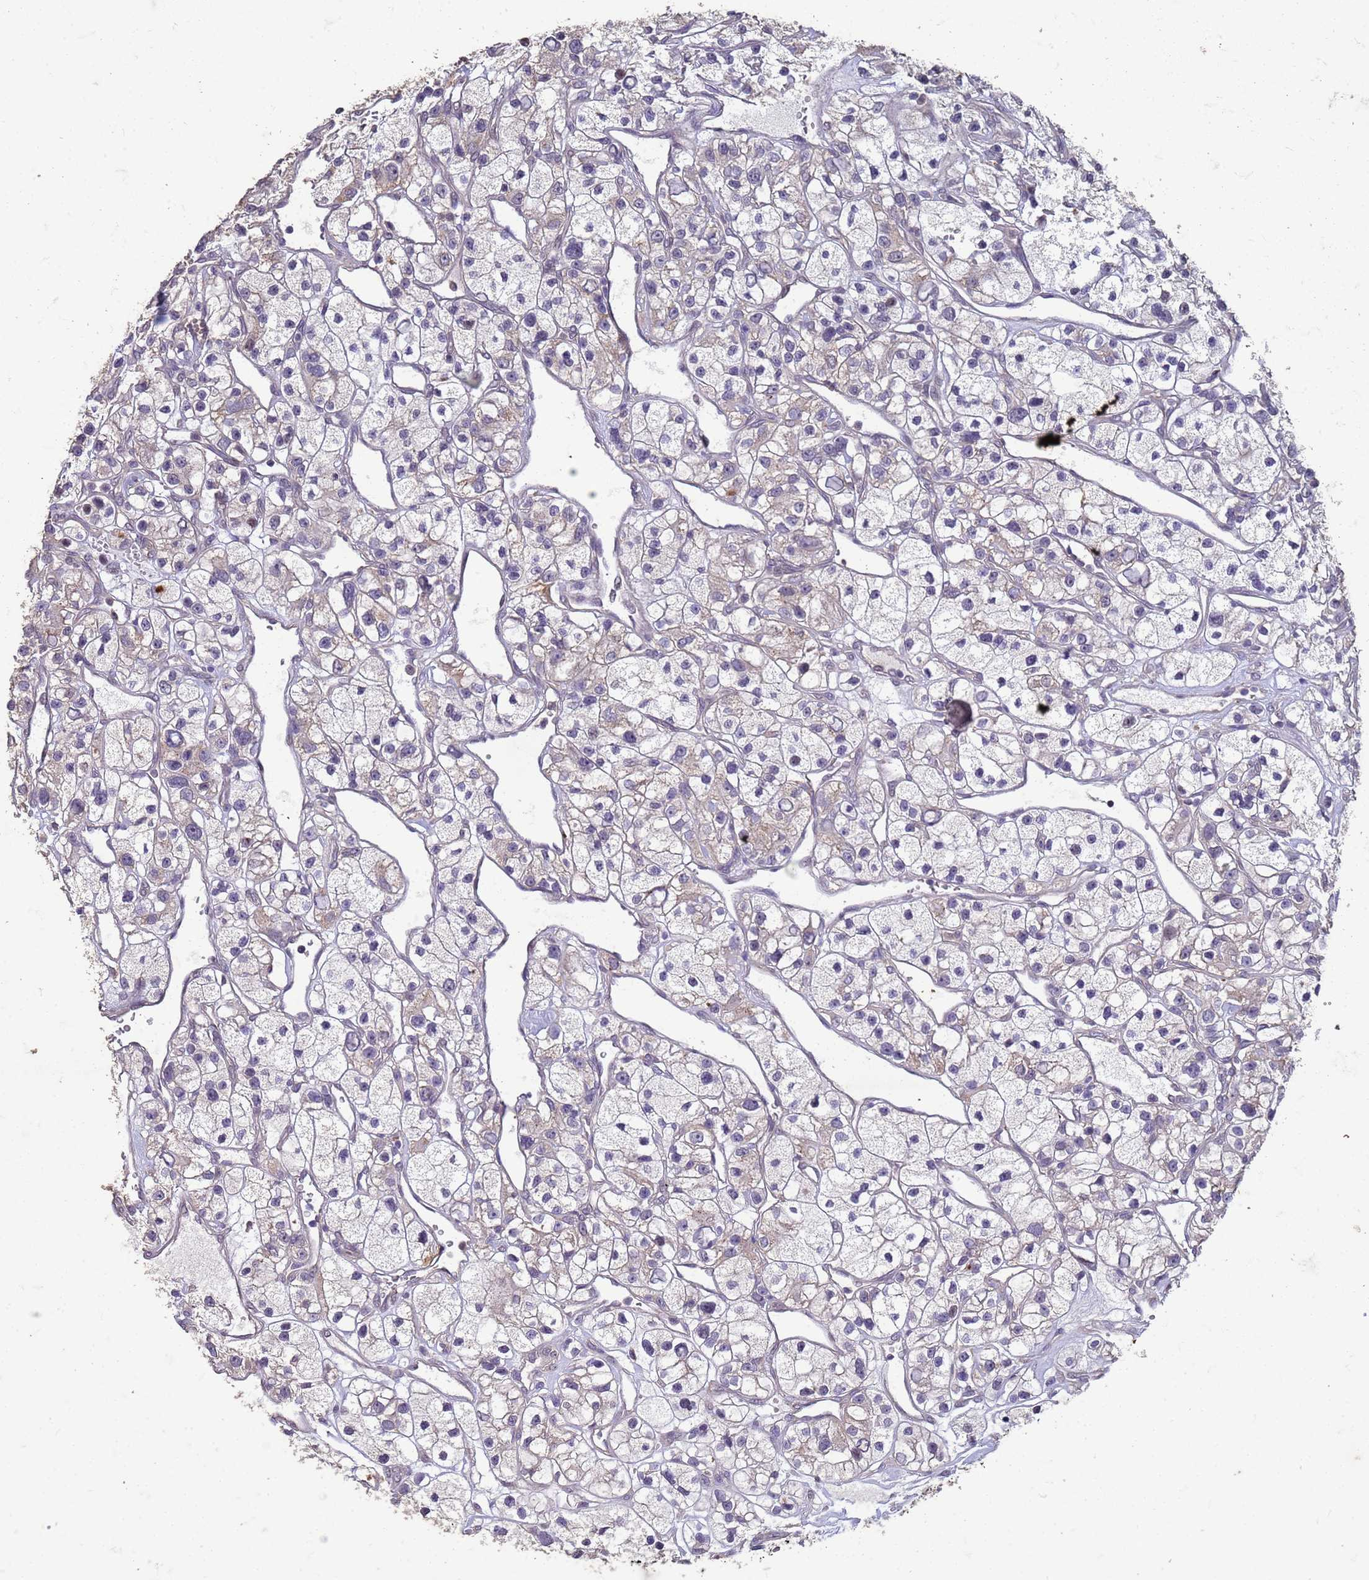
{"staining": {"intensity": "negative", "quantity": "none", "location": "none"}, "tissue": "renal cancer", "cell_type": "Tumor cells", "image_type": "cancer", "snomed": [{"axis": "morphology", "description": "Adenocarcinoma, NOS"}, {"axis": "topography", "description": "Kidney"}], "caption": "DAB immunohistochemical staining of renal cancer (adenocarcinoma) reveals no significant staining in tumor cells.", "gene": "SLC25A15", "patient": {"sex": "female", "age": 57}}